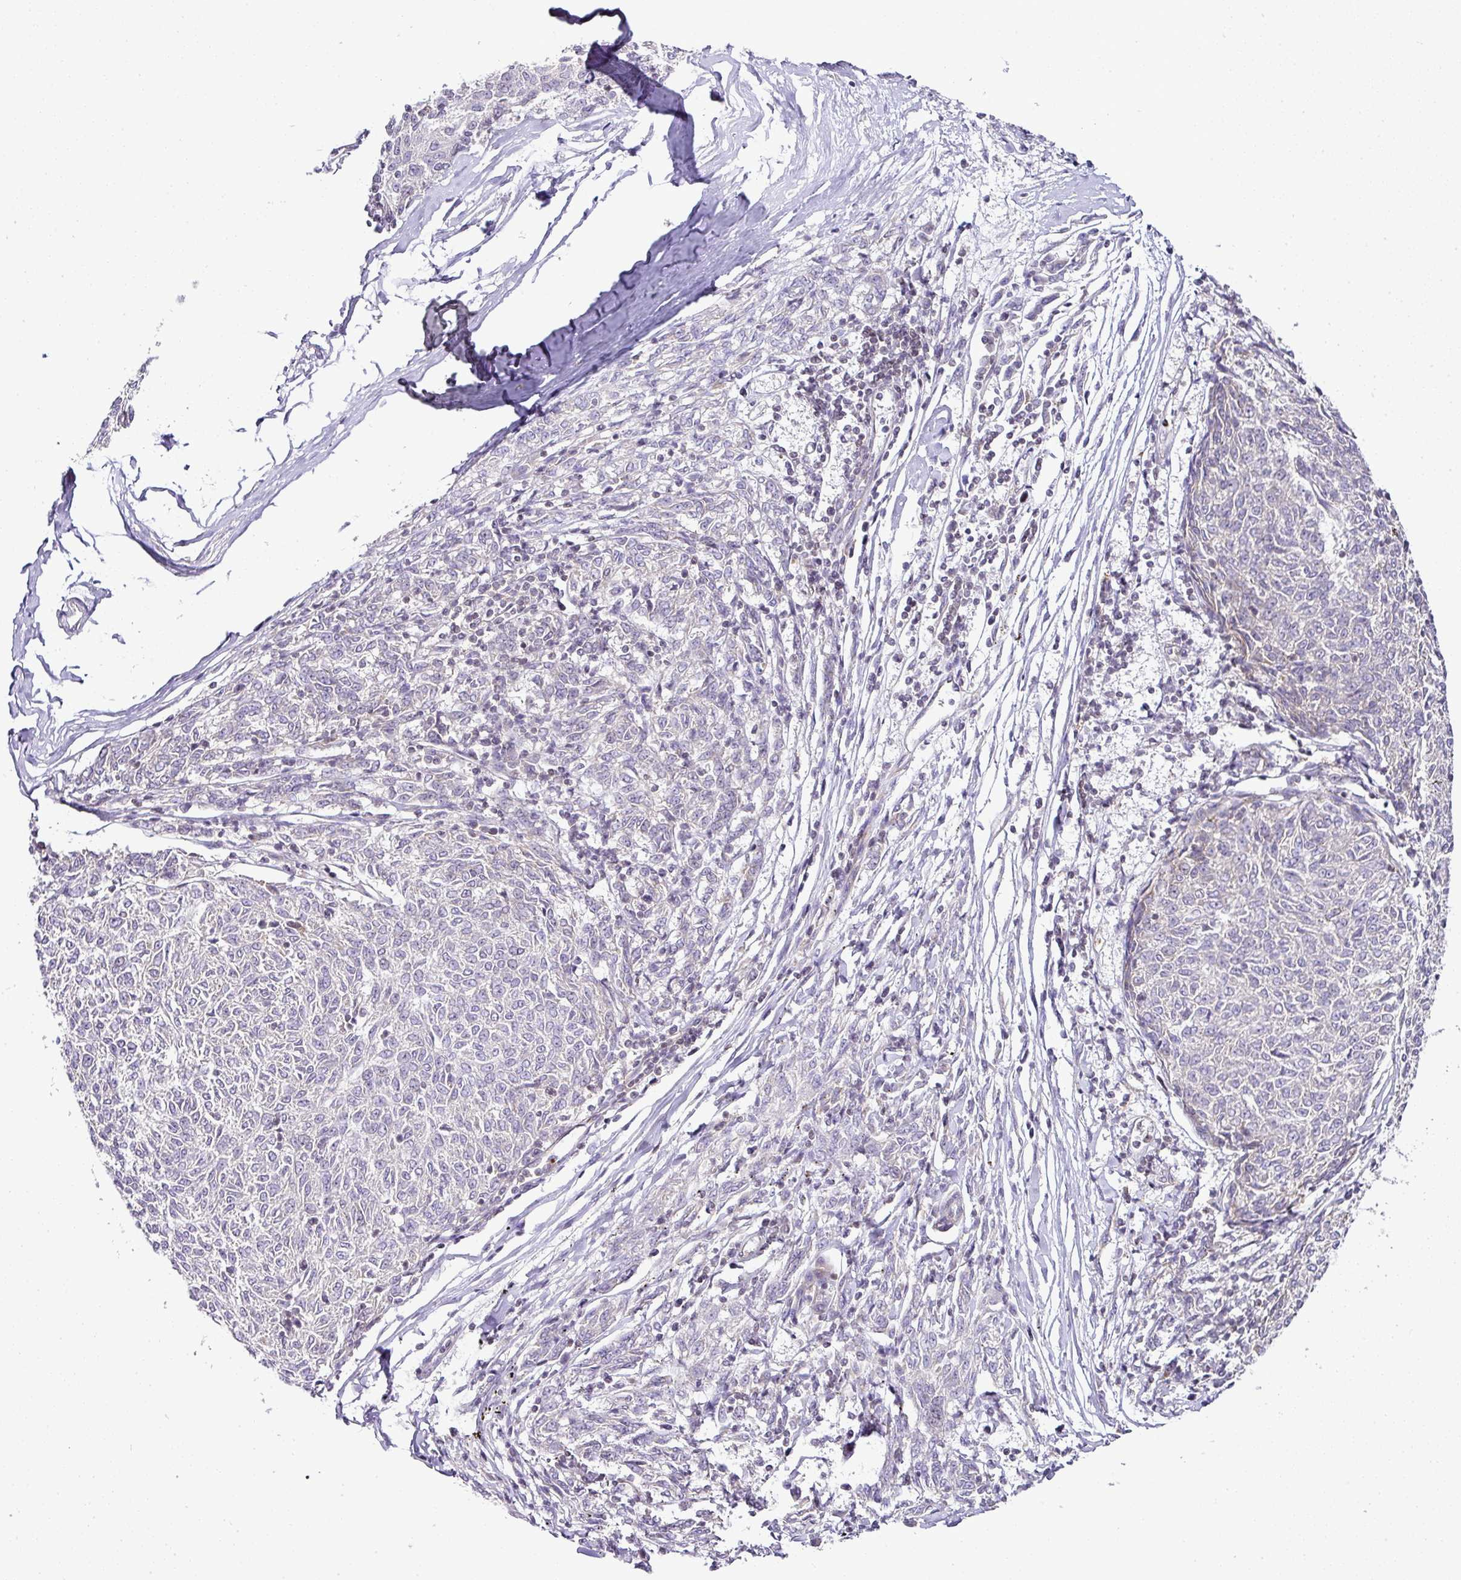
{"staining": {"intensity": "negative", "quantity": "none", "location": "none"}, "tissue": "melanoma", "cell_type": "Tumor cells", "image_type": "cancer", "snomed": [{"axis": "morphology", "description": "Malignant melanoma, NOS"}, {"axis": "topography", "description": "Skin"}], "caption": "Malignant melanoma was stained to show a protein in brown. There is no significant staining in tumor cells. Brightfield microscopy of IHC stained with DAB (3,3'-diaminobenzidine) (brown) and hematoxylin (blue), captured at high magnification.", "gene": "FAM32A", "patient": {"sex": "female", "age": 72}}